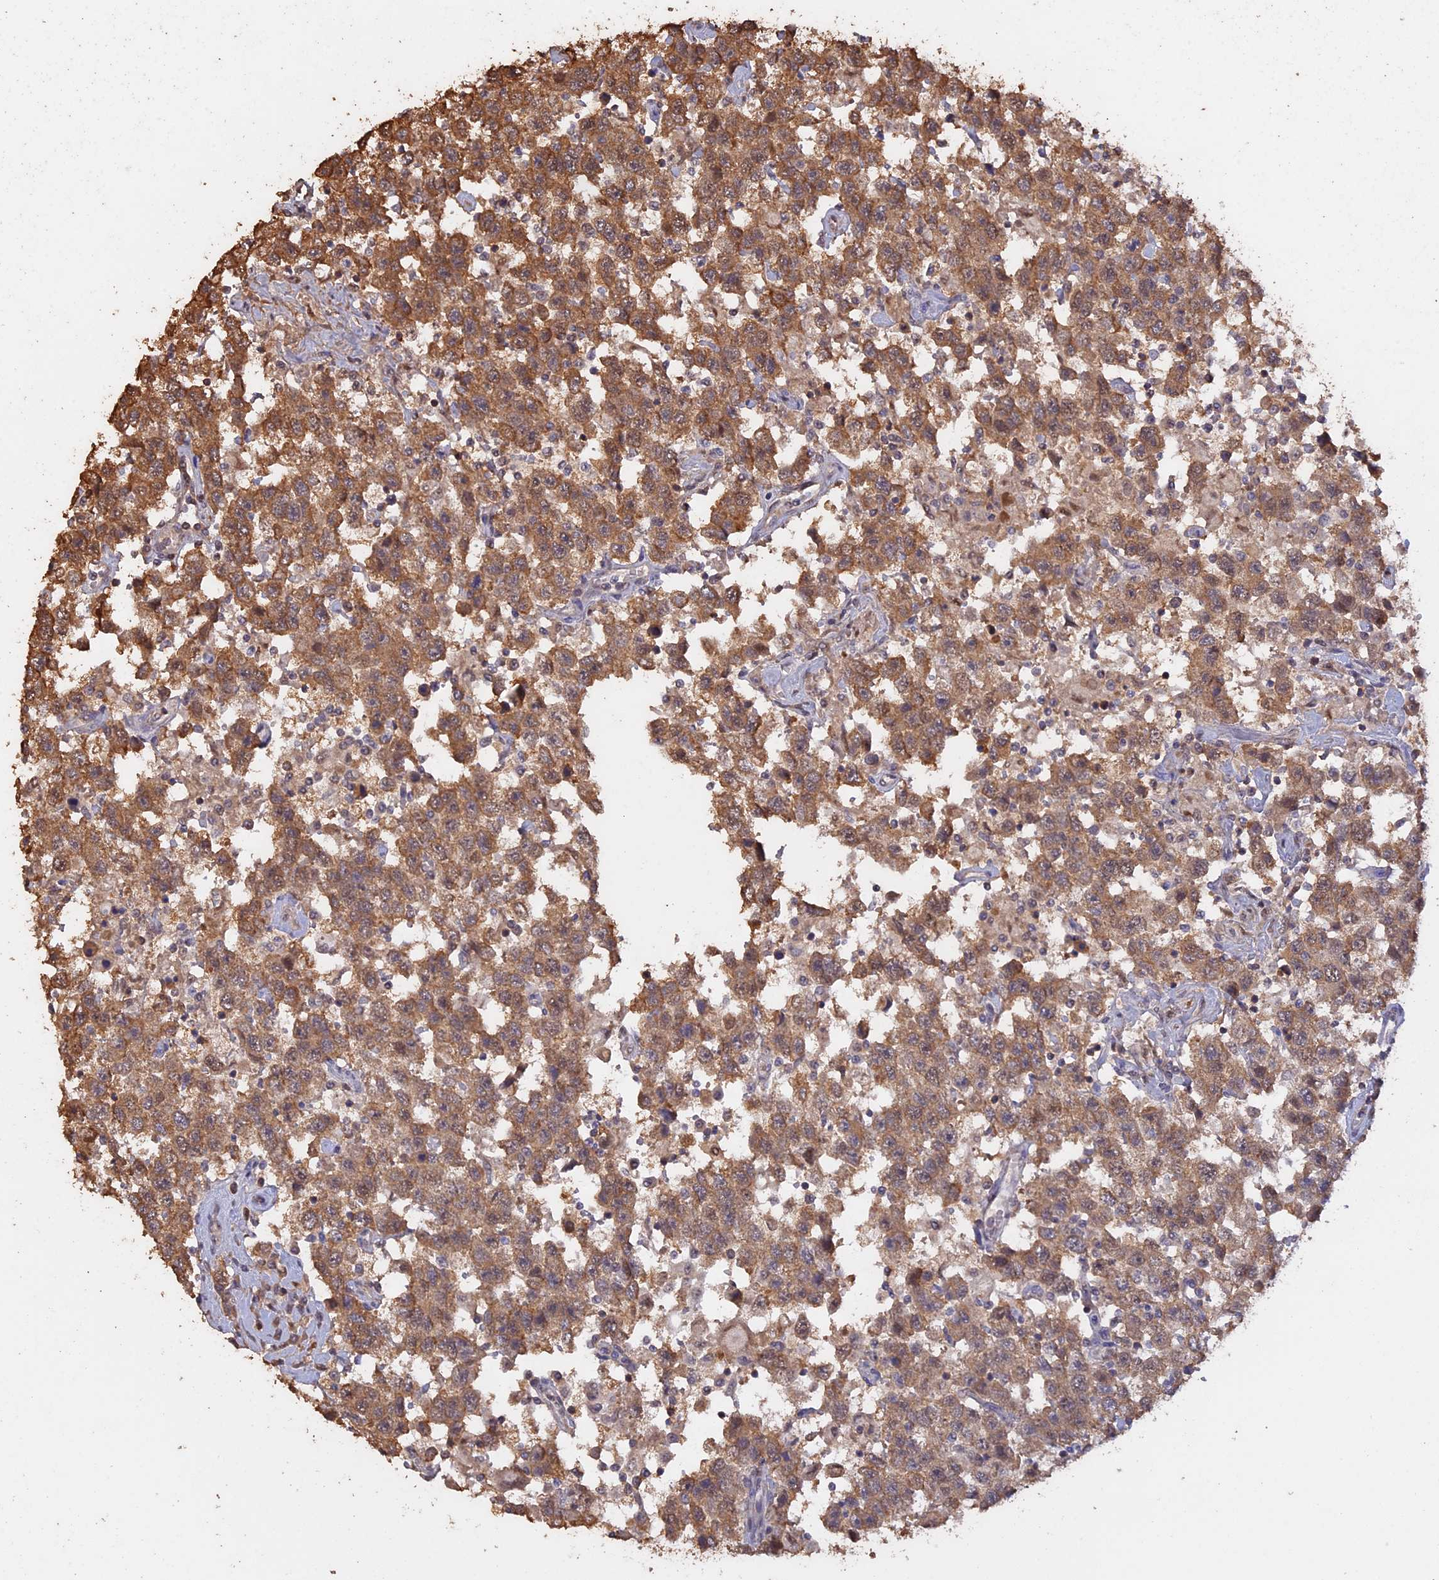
{"staining": {"intensity": "moderate", "quantity": ">75%", "location": "cytoplasmic/membranous"}, "tissue": "testis cancer", "cell_type": "Tumor cells", "image_type": "cancer", "snomed": [{"axis": "morphology", "description": "Seminoma, NOS"}, {"axis": "topography", "description": "Testis"}], "caption": "Protein staining shows moderate cytoplasmic/membranous expression in approximately >75% of tumor cells in seminoma (testis).", "gene": "PSMC6", "patient": {"sex": "male", "age": 41}}